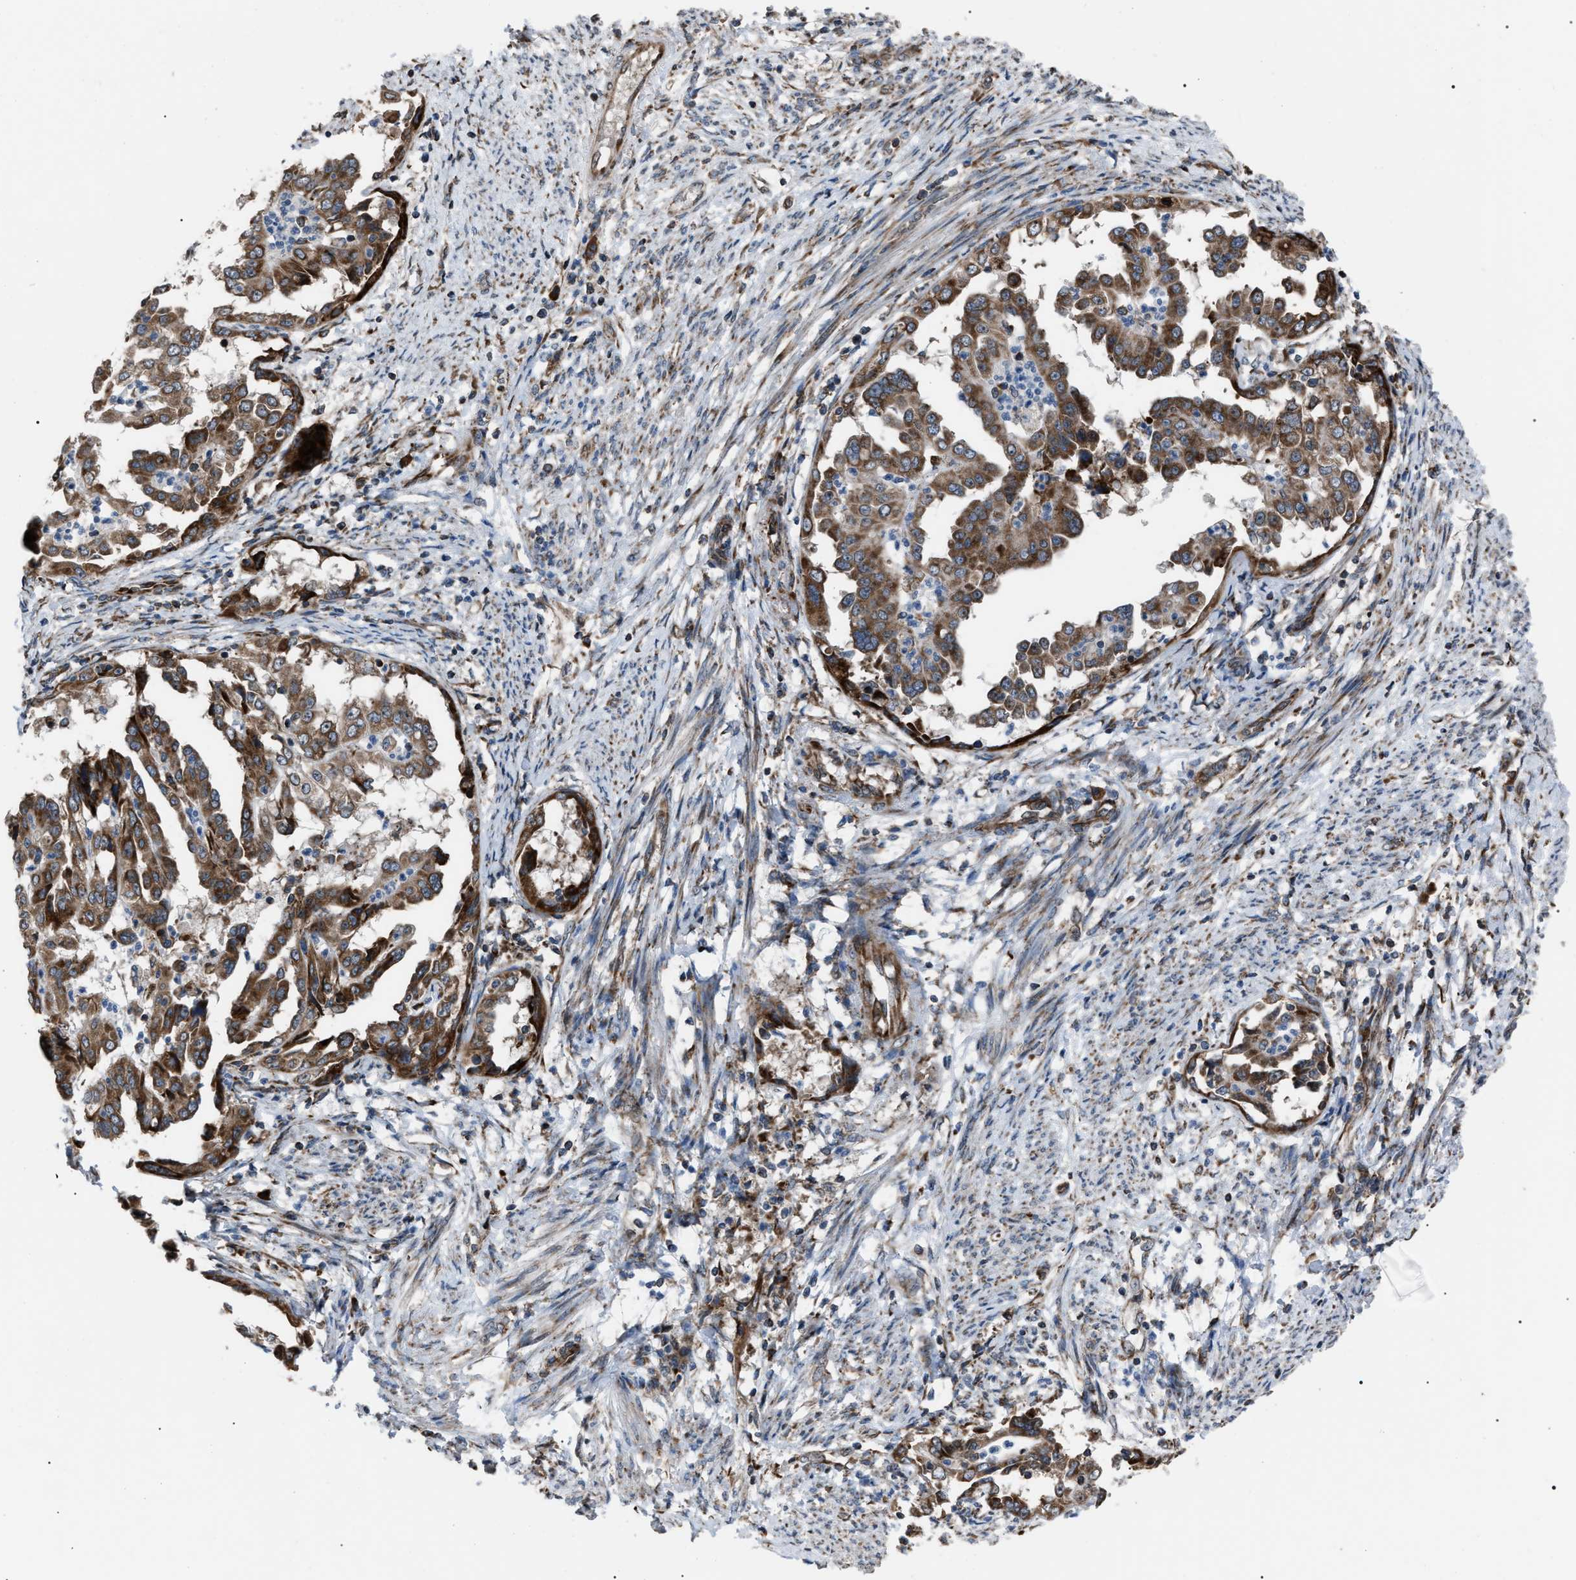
{"staining": {"intensity": "strong", "quantity": ">75%", "location": "cytoplasmic/membranous"}, "tissue": "endometrial cancer", "cell_type": "Tumor cells", "image_type": "cancer", "snomed": [{"axis": "morphology", "description": "Adenocarcinoma, NOS"}, {"axis": "topography", "description": "Endometrium"}], "caption": "Endometrial adenocarcinoma stained with a brown dye displays strong cytoplasmic/membranous positive positivity in approximately >75% of tumor cells.", "gene": "AGO2", "patient": {"sex": "female", "age": 85}}